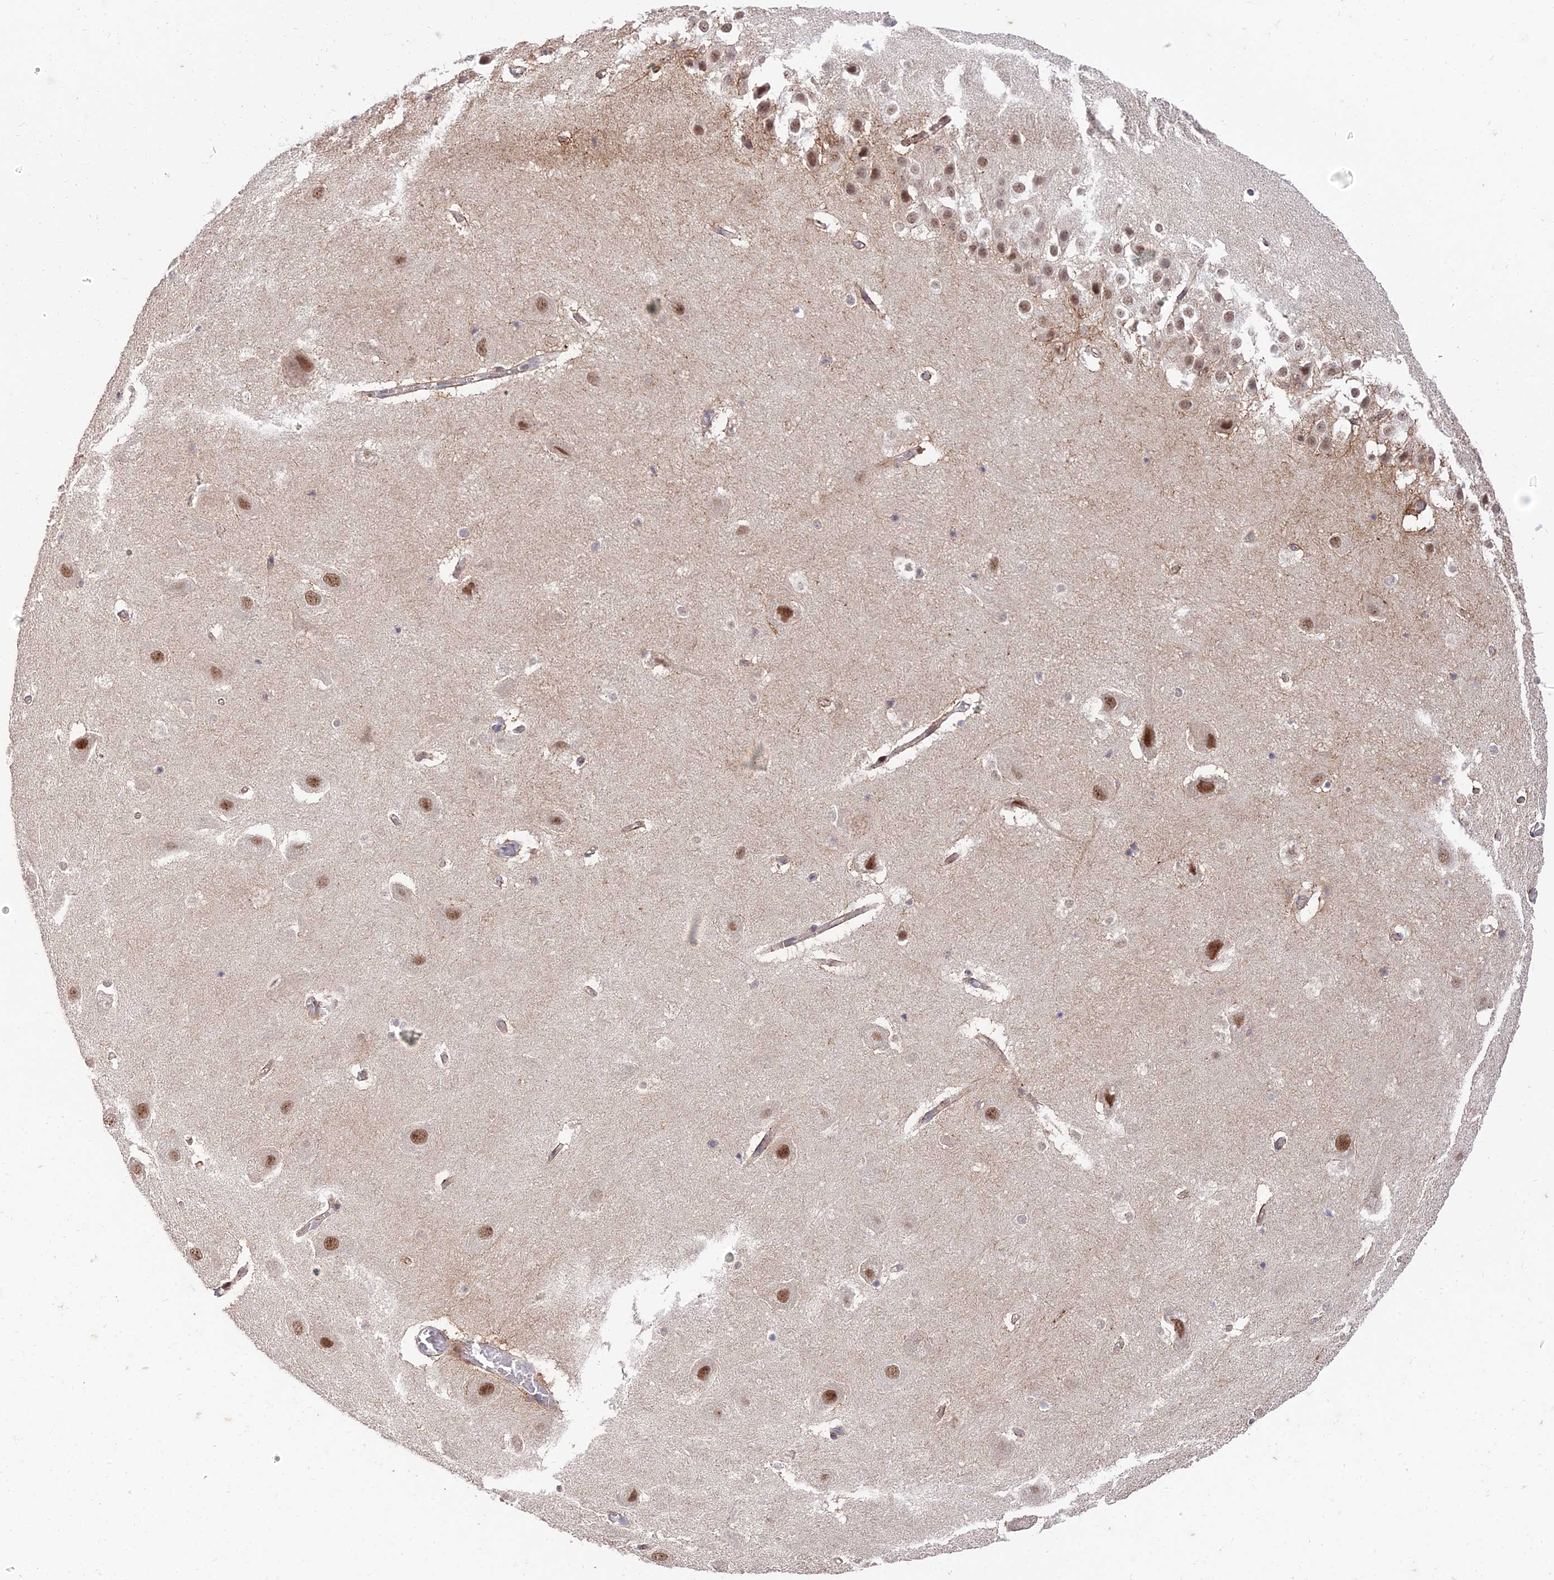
{"staining": {"intensity": "moderate", "quantity": "<25%", "location": "nuclear"}, "tissue": "hippocampus", "cell_type": "Glial cells", "image_type": "normal", "snomed": [{"axis": "morphology", "description": "Normal tissue, NOS"}, {"axis": "topography", "description": "Hippocampus"}], "caption": "Immunohistochemistry (IHC) of benign hippocampus reveals low levels of moderate nuclear staining in about <25% of glial cells.", "gene": "ZNF85", "patient": {"sex": "female", "age": 52}}